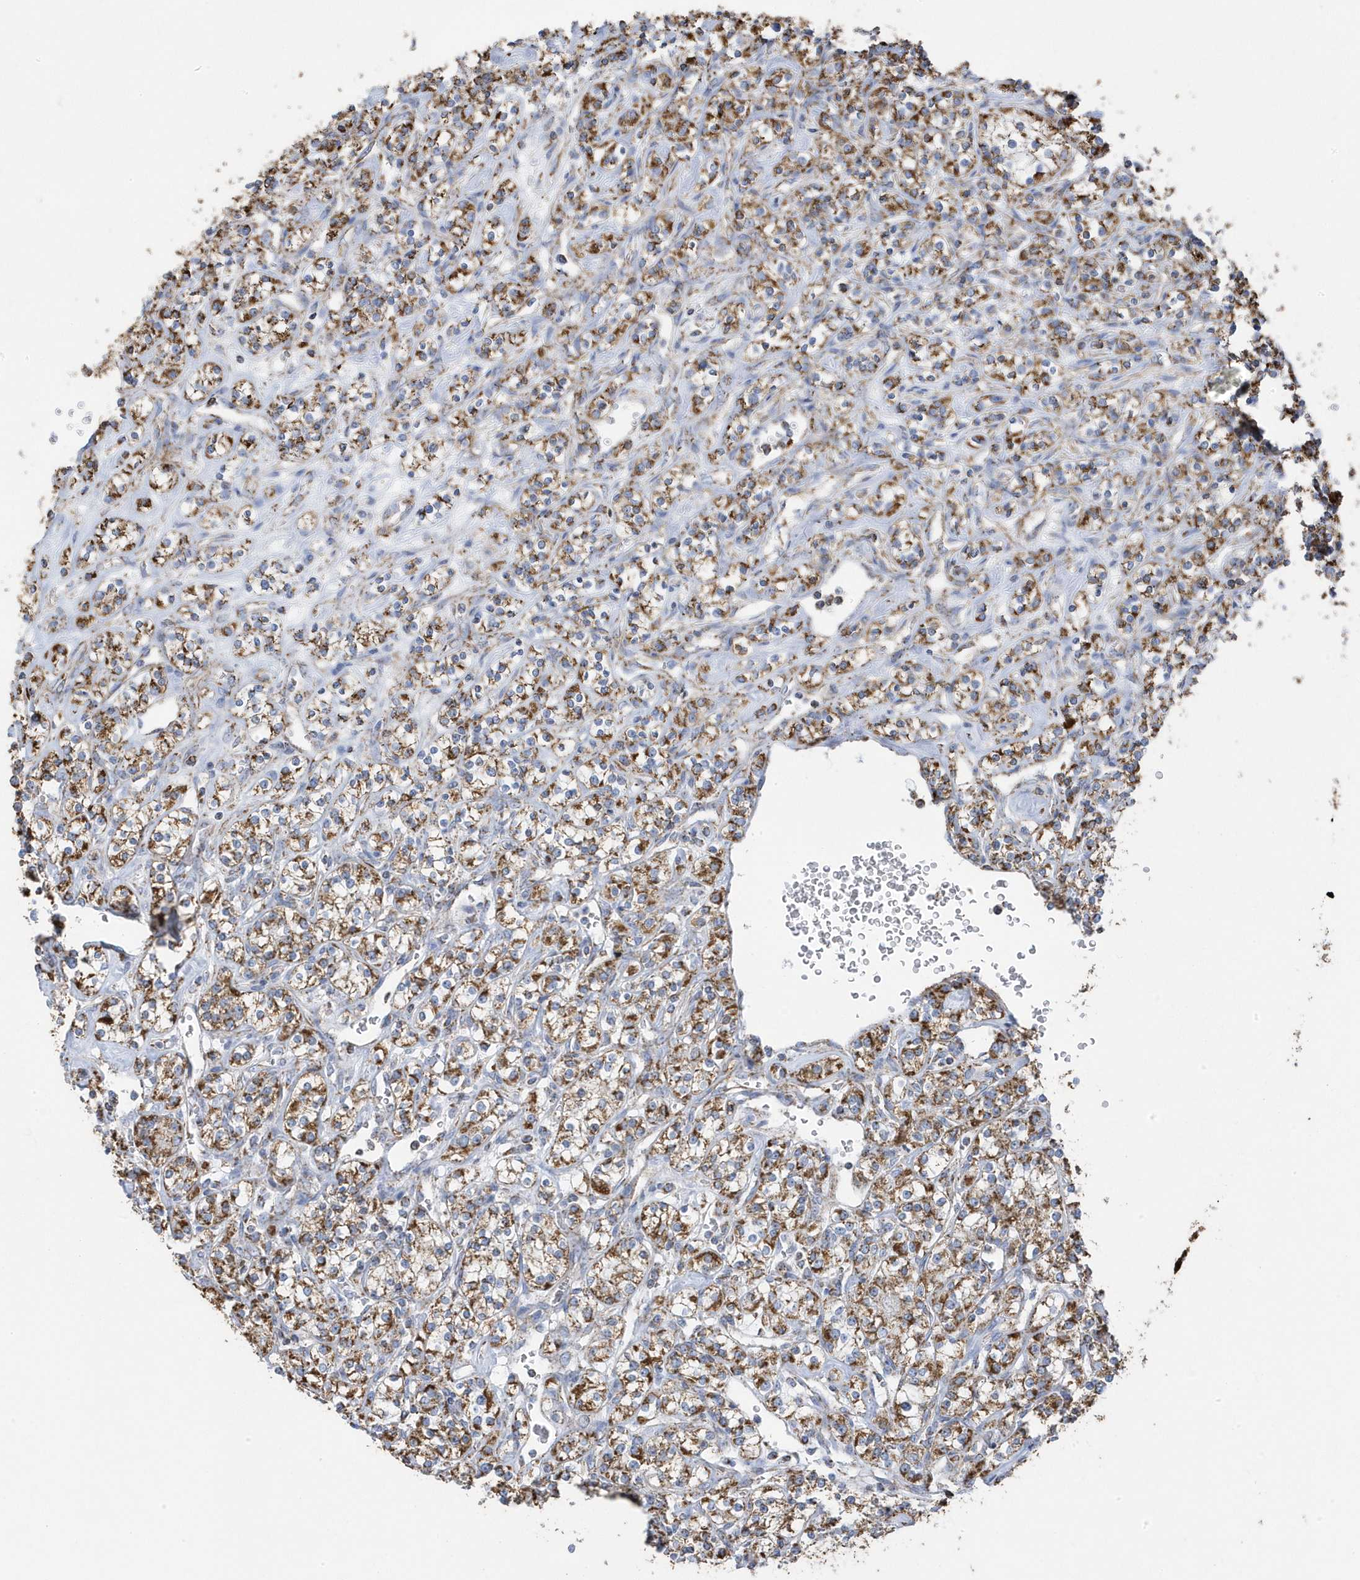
{"staining": {"intensity": "moderate", "quantity": ">75%", "location": "cytoplasmic/membranous"}, "tissue": "renal cancer", "cell_type": "Tumor cells", "image_type": "cancer", "snomed": [{"axis": "morphology", "description": "Adenocarcinoma, NOS"}, {"axis": "topography", "description": "Kidney"}], "caption": "Immunohistochemistry staining of adenocarcinoma (renal), which exhibits medium levels of moderate cytoplasmic/membranous expression in about >75% of tumor cells indicating moderate cytoplasmic/membranous protein staining. The staining was performed using DAB (brown) for protein detection and nuclei were counterstained in hematoxylin (blue).", "gene": "GTPBP8", "patient": {"sex": "male", "age": 77}}